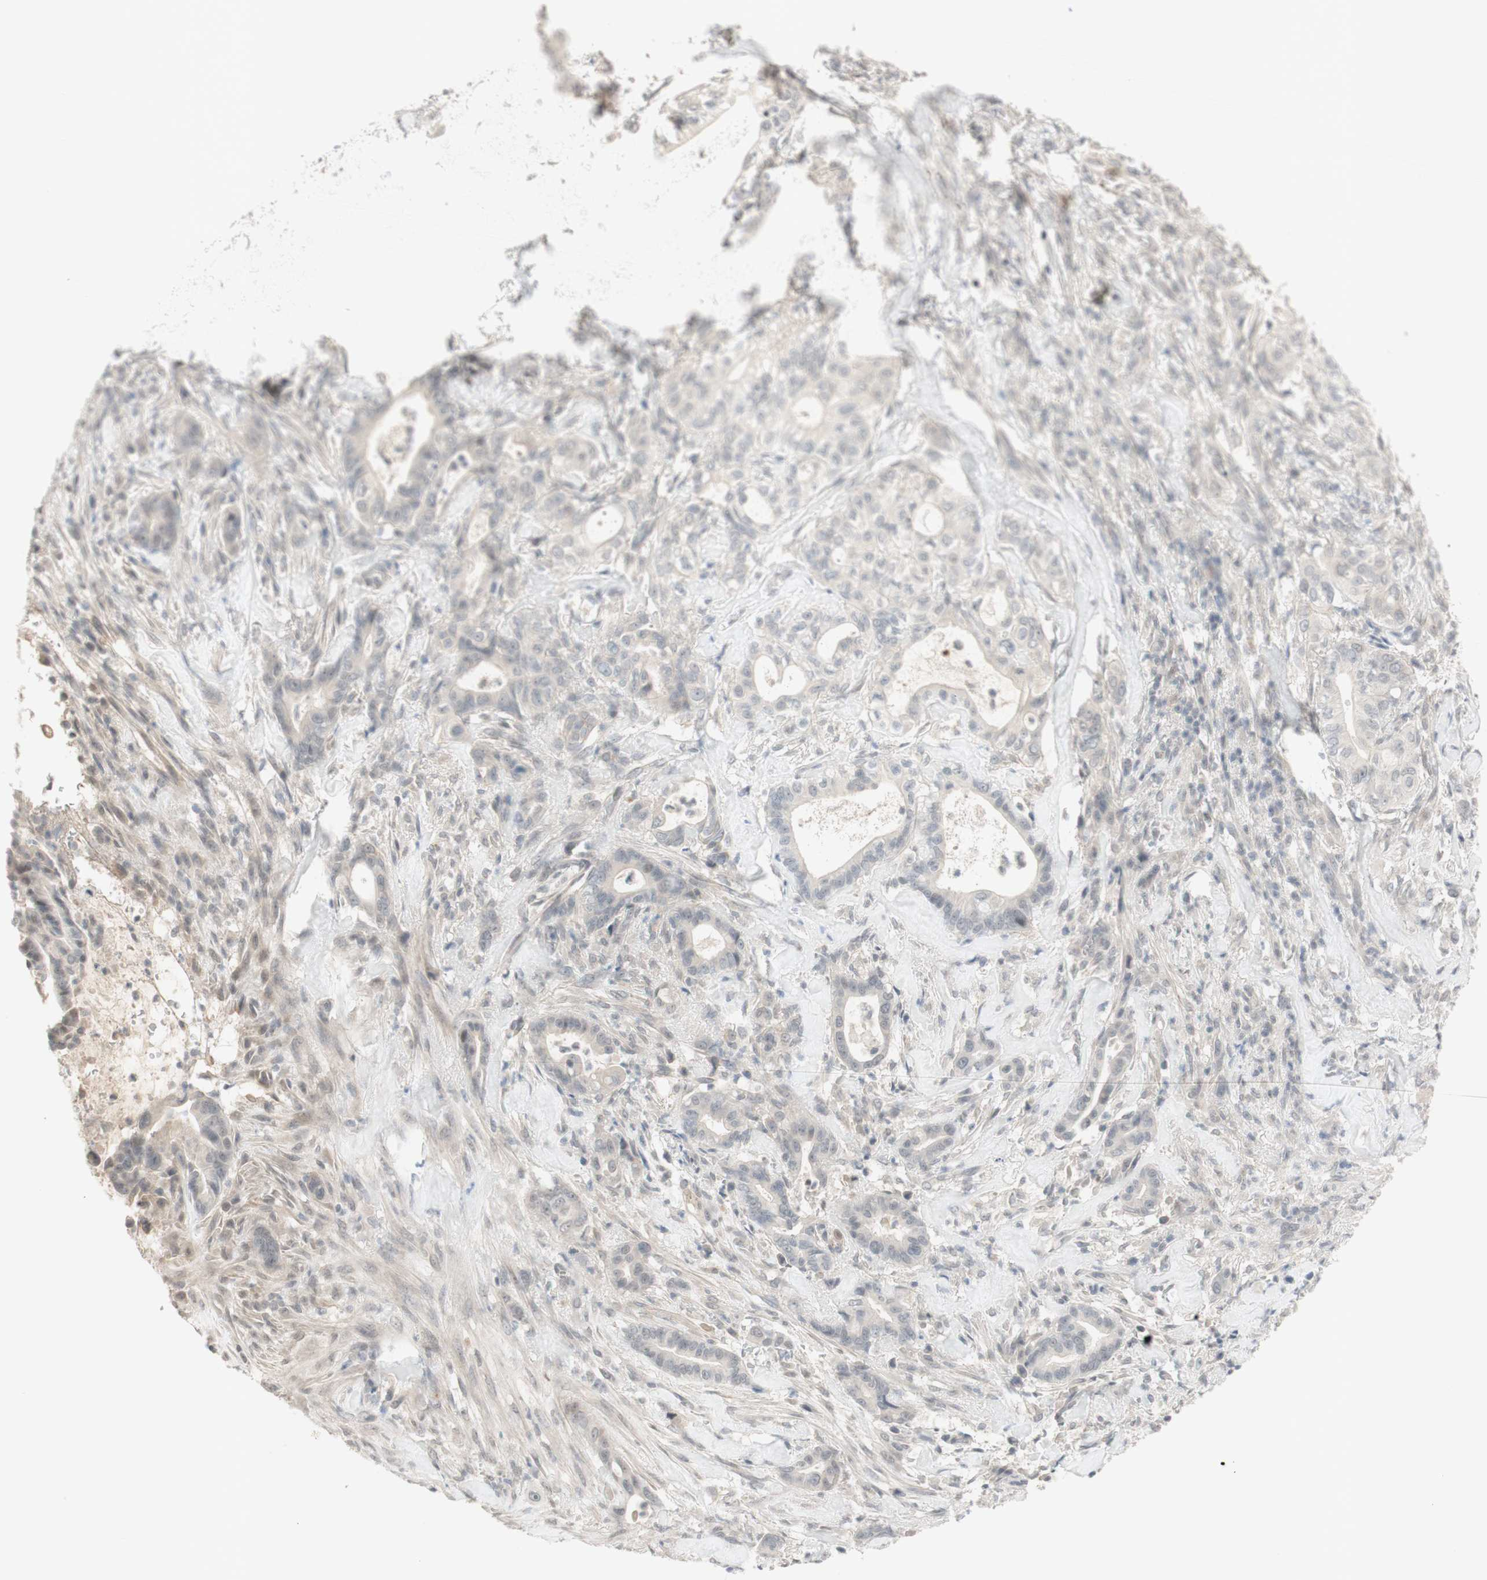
{"staining": {"intensity": "weak", "quantity": "<25%", "location": "nuclear"}, "tissue": "liver cancer", "cell_type": "Tumor cells", "image_type": "cancer", "snomed": [{"axis": "morphology", "description": "Cholangiocarcinoma"}, {"axis": "topography", "description": "Liver"}], "caption": "A histopathology image of liver cancer stained for a protein shows no brown staining in tumor cells.", "gene": "PLCD4", "patient": {"sex": "female", "age": 67}}